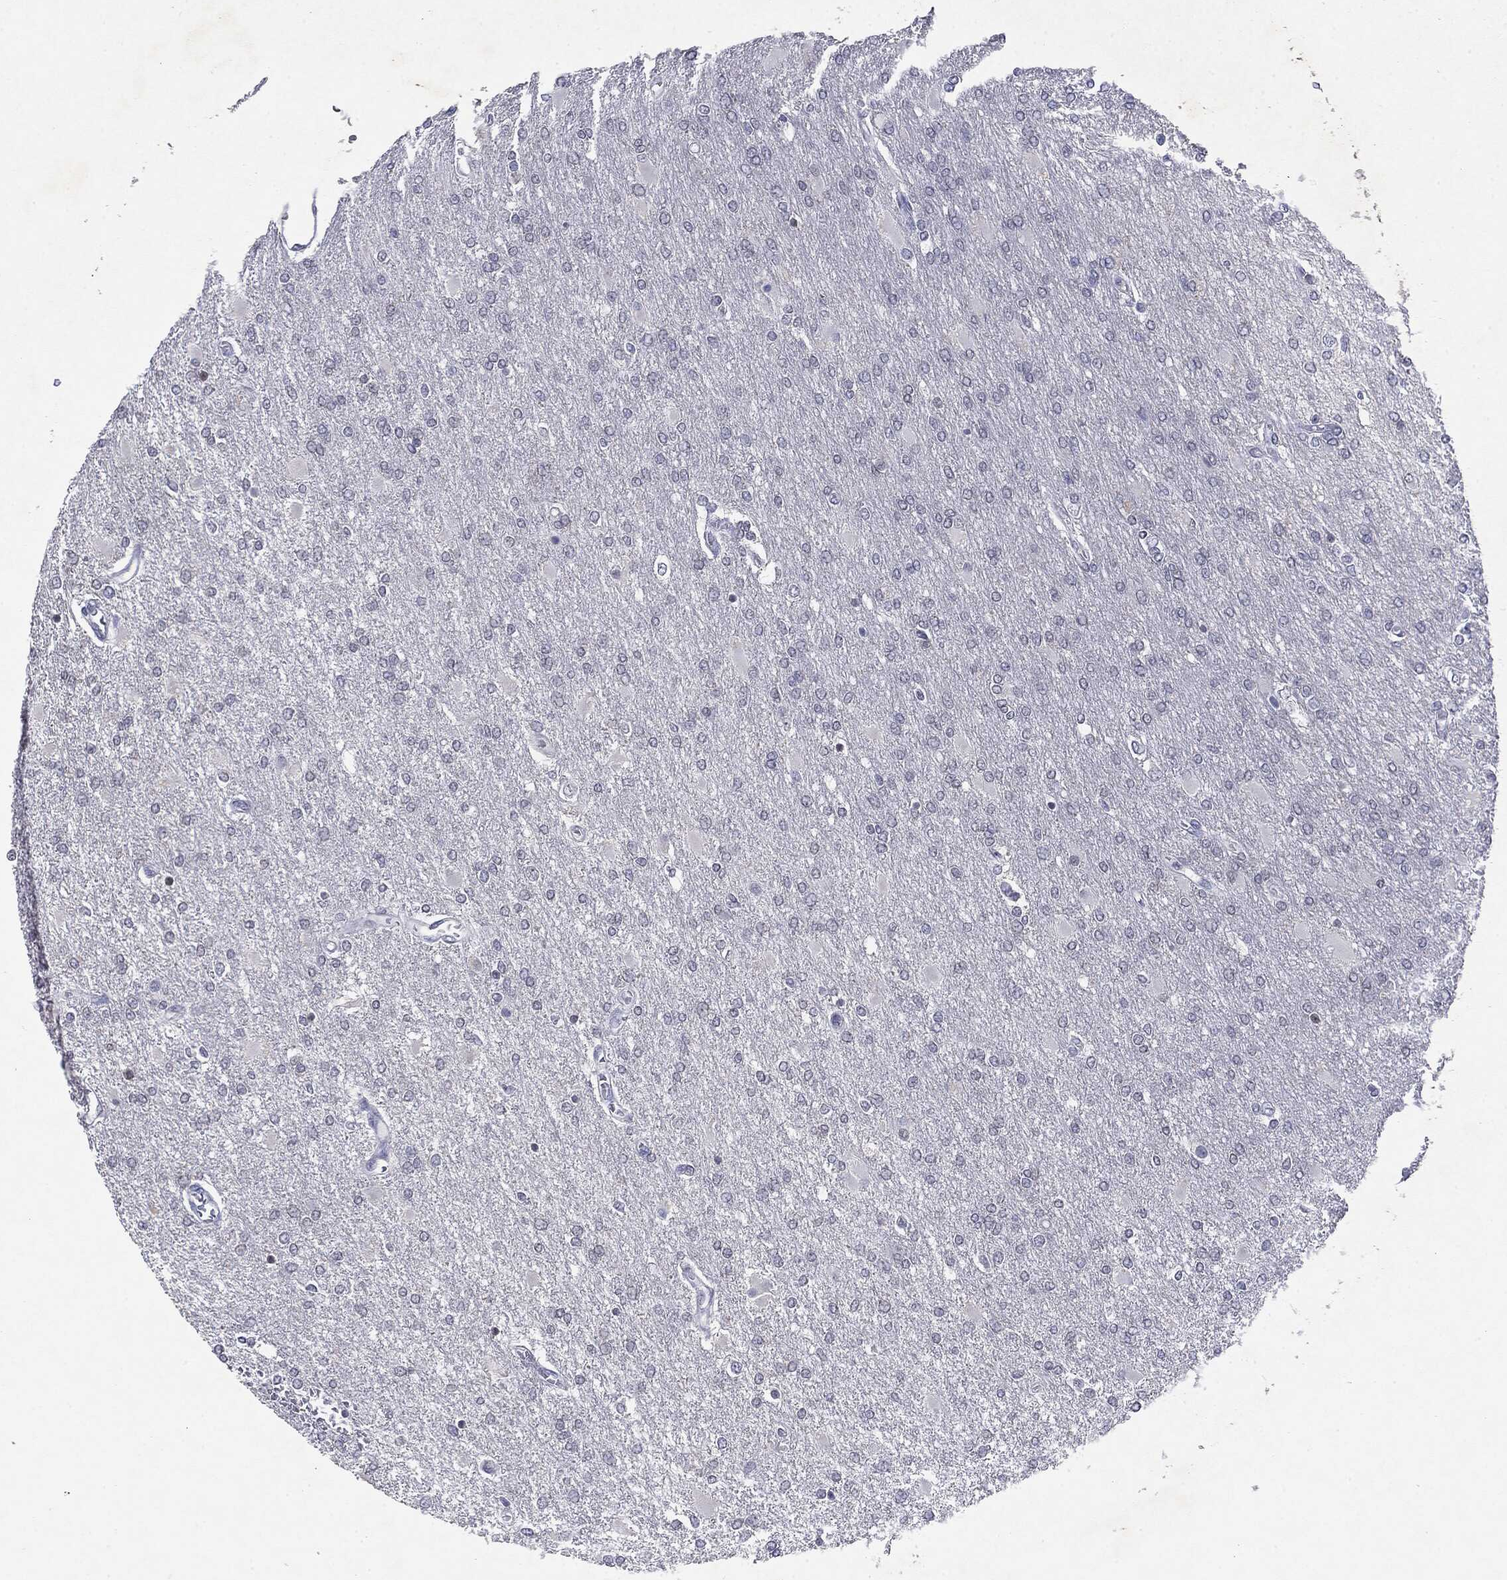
{"staining": {"intensity": "negative", "quantity": "none", "location": "none"}, "tissue": "glioma", "cell_type": "Tumor cells", "image_type": "cancer", "snomed": [{"axis": "morphology", "description": "Glioma, malignant, High grade"}, {"axis": "topography", "description": "Cerebral cortex"}], "caption": "The histopathology image exhibits no significant positivity in tumor cells of malignant glioma (high-grade).", "gene": "KIF2C", "patient": {"sex": "male", "age": 79}}